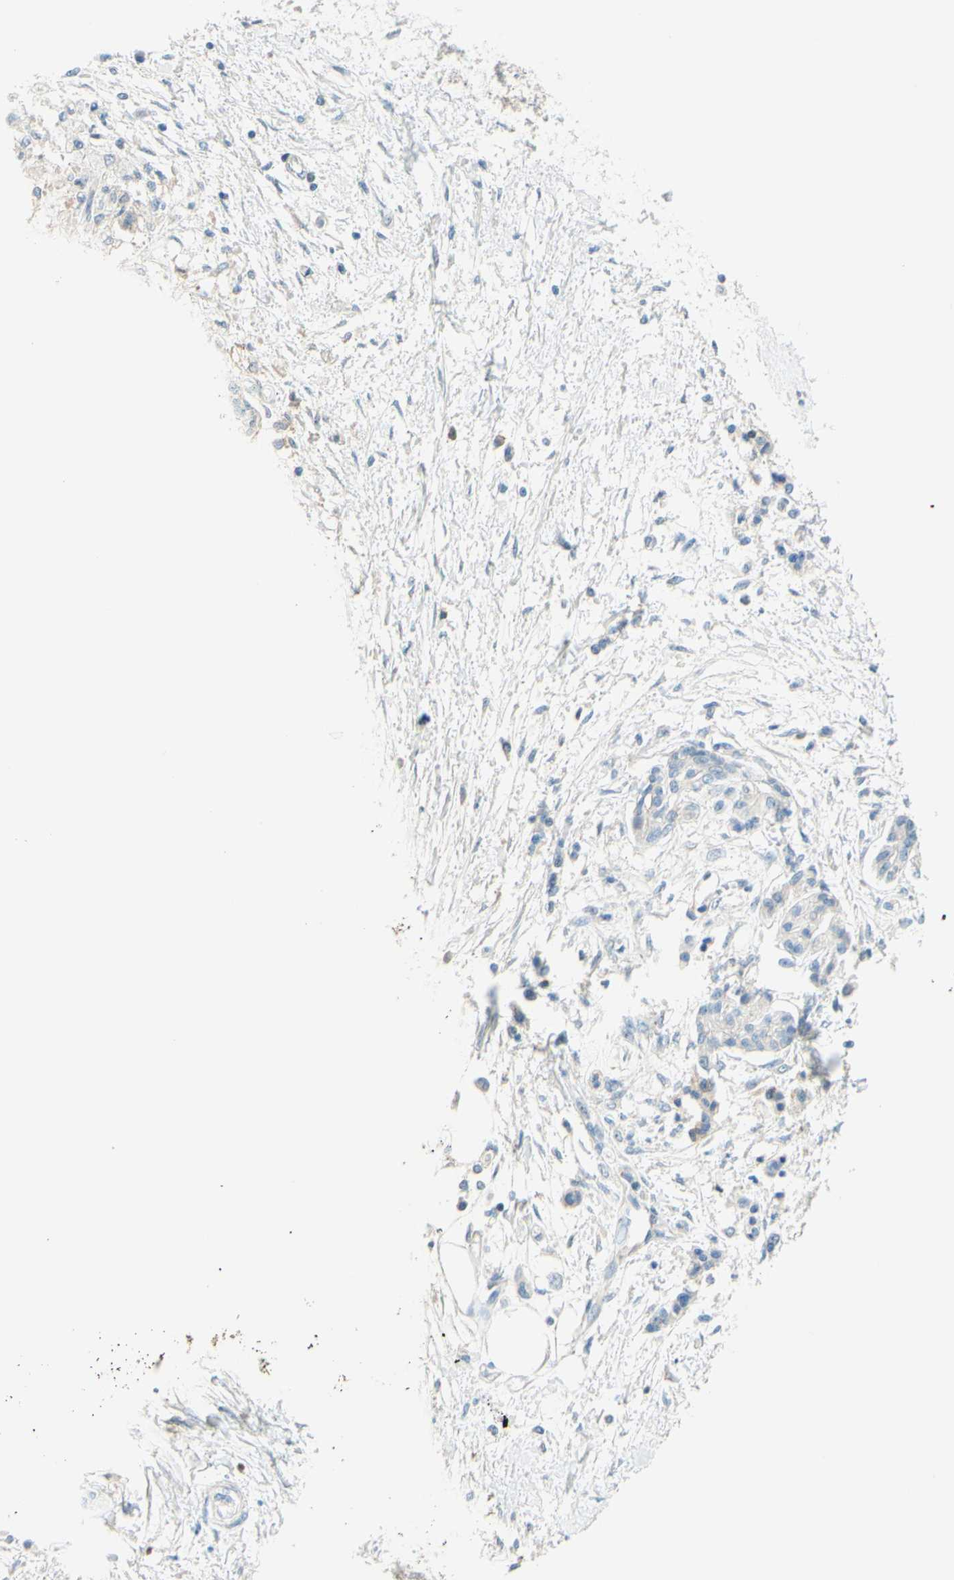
{"staining": {"intensity": "negative", "quantity": "none", "location": "none"}, "tissue": "pancreatic cancer", "cell_type": "Tumor cells", "image_type": "cancer", "snomed": [{"axis": "morphology", "description": "Adenocarcinoma, NOS"}, {"axis": "topography", "description": "Pancreas"}], "caption": "This is a histopathology image of IHC staining of adenocarcinoma (pancreatic), which shows no staining in tumor cells.", "gene": "C2CD2L", "patient": {"sex": "male", "age": 56}}